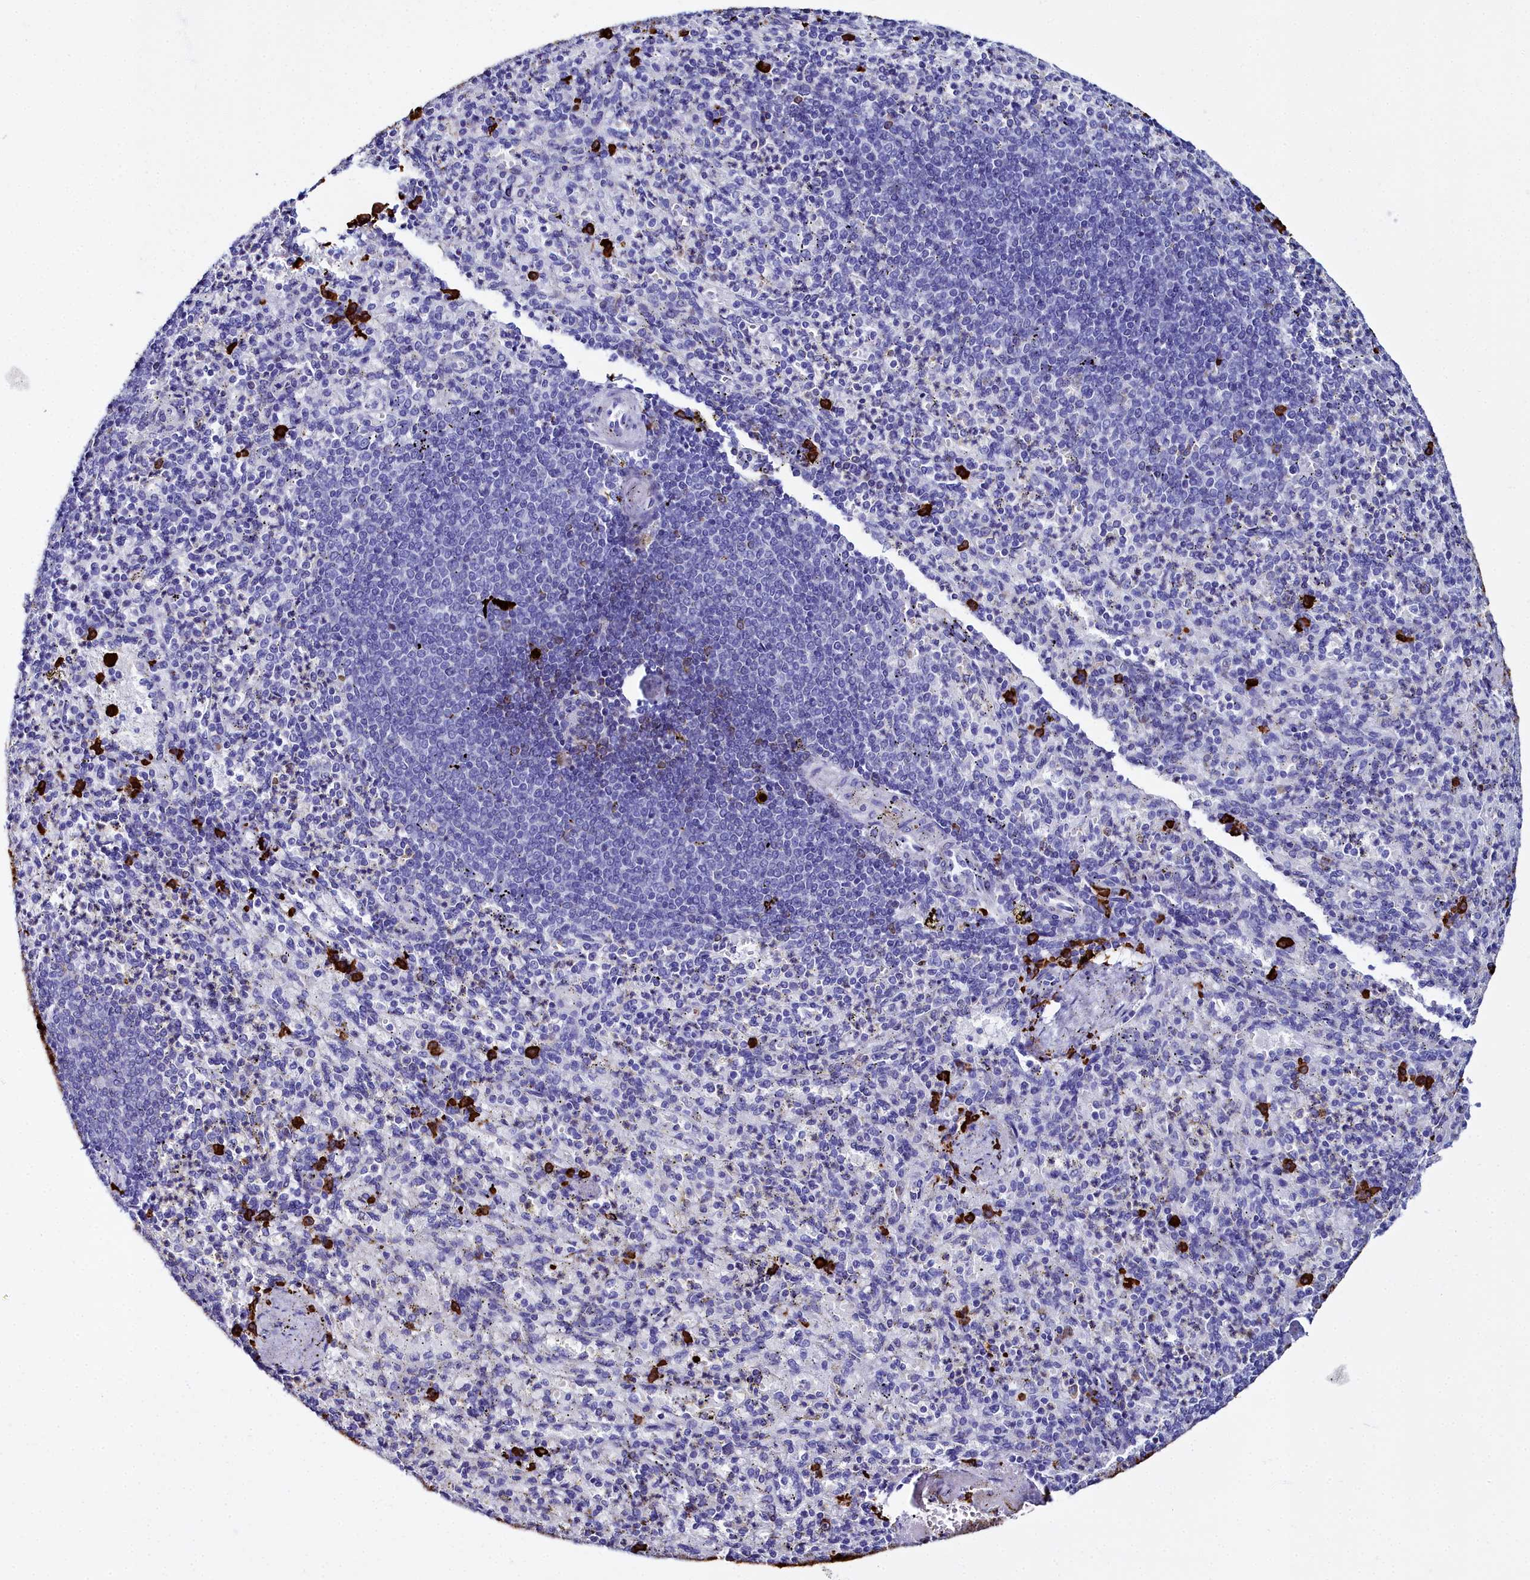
{"staining": {"intensity": "strong", "quantity": "<25%", "location": "cytoplasmic/membranous"}, "tissue": "spleen", "cell_type": "Cells in red pulp", "image_type": "normal", "snomed": [{"axis": "morphology", "description": "Normal tissue, NOS"}, {"axis": "topography", "description": "Spleen"}], "caption": "DAB (3,3'-diaminobenzidine) immunohistochemical staining of benign spleen displays strong cytoplasmic/membranous protein expression in about <25% of cells in red pulp.", "gene": "TXNDC5", "patient": {"sex": "female", "age": 74}}